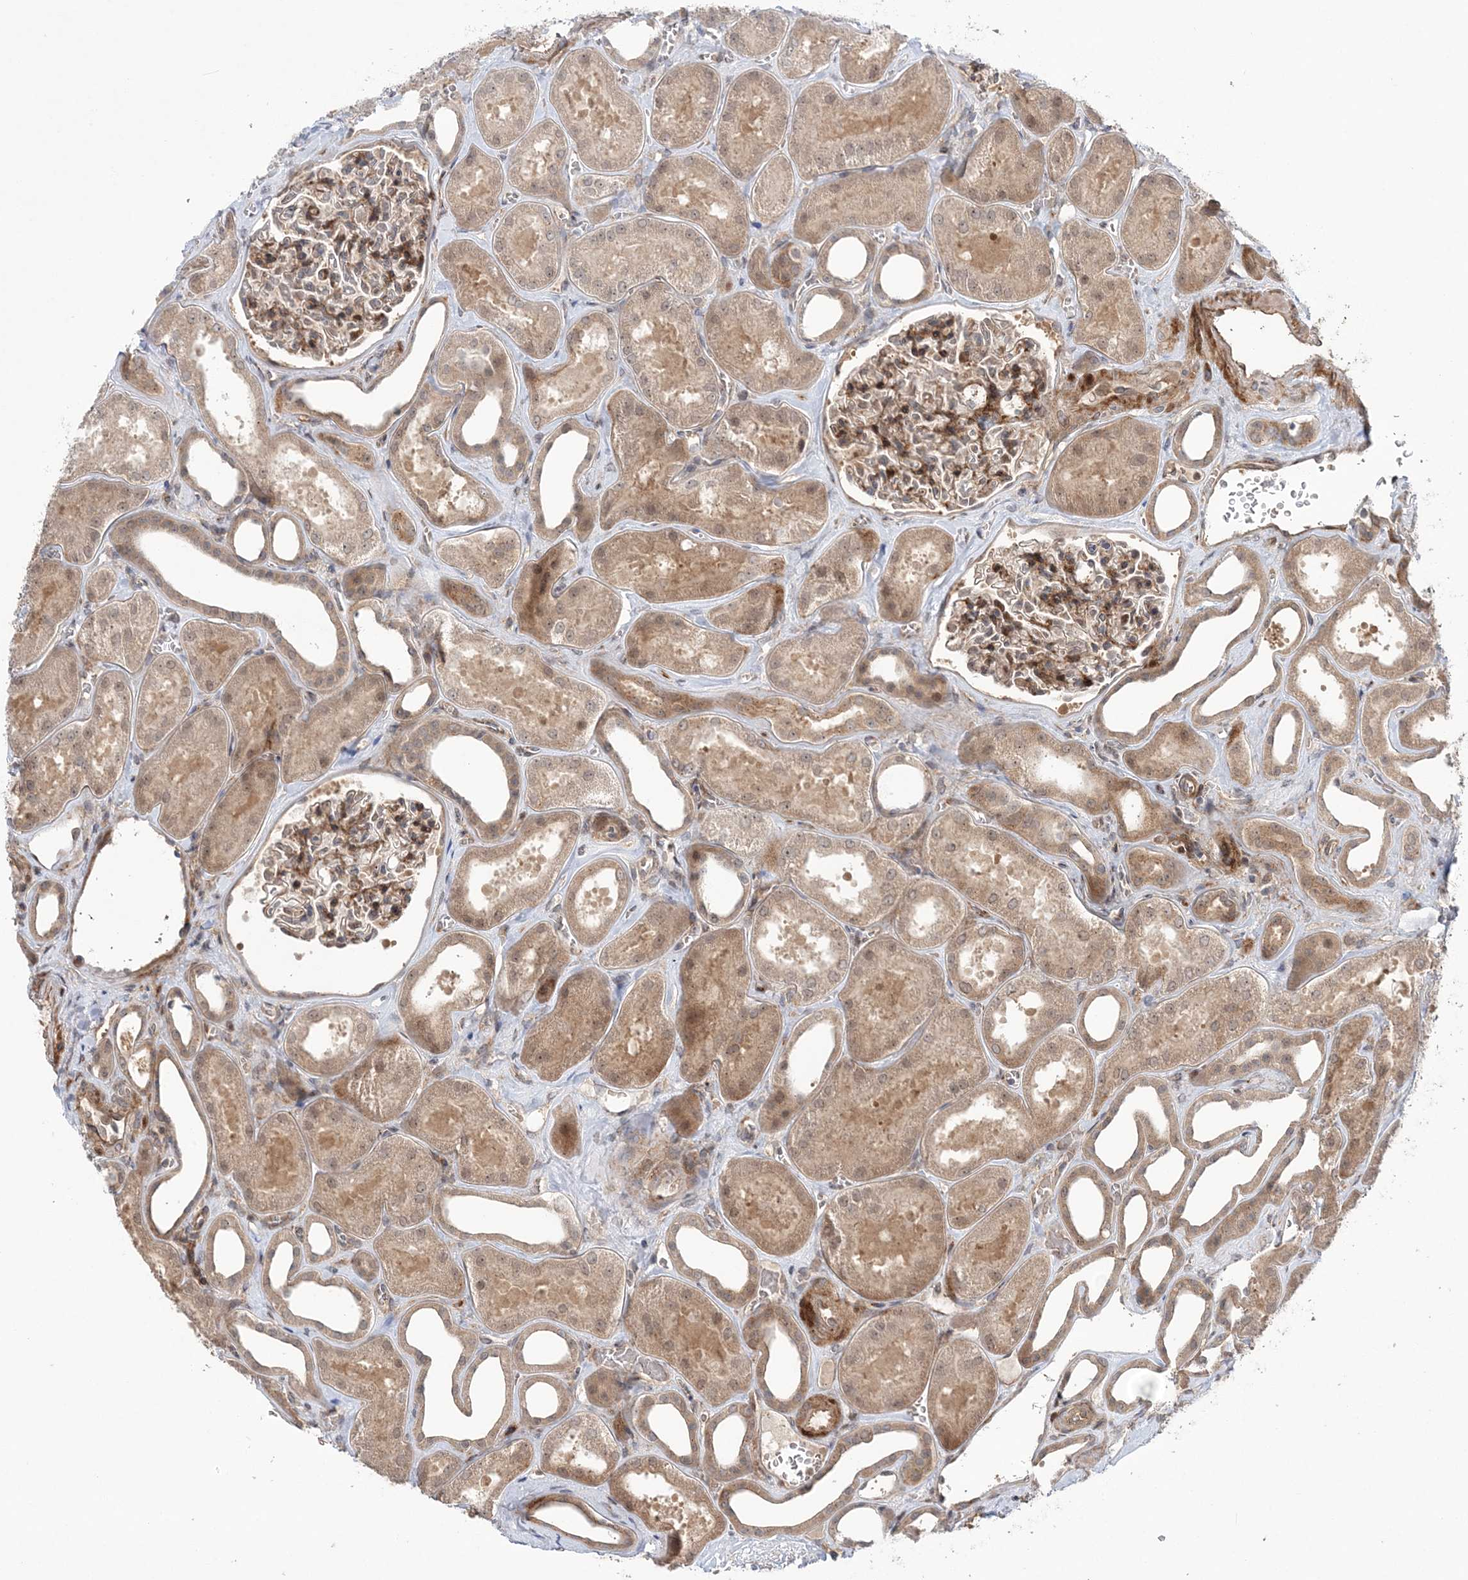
{"staining": {"intensity": "moderate", "quantity": "25%-75%", "location": "cytoplasmic/membranous,nuclear"}, "tissue": "kidney", "cell_type": "Cells in glomeruli", "image_type": "normal", "snomed": [{"axis": "morphology", "description": "Normal tissue, NOS"}, {"axis": "morphology", "description": "Adenocarcinoma, NOS"}, {"axis": "topography", "description": "Kidney"}], "caption": "Kidney stained with immunohistochemistry (IHC) displays moderate cytoplasmic/membranous,nuclear staining in approximately 25%-75% of cells in glomeruli. The staining was performed using DAB to visualize the protein expression in brown, while the nuclei were stained in blue with hematoxylin (Magnification: 20x).", "gene": "UBTD2", "patient": {"sex": "female", "age": 68}}